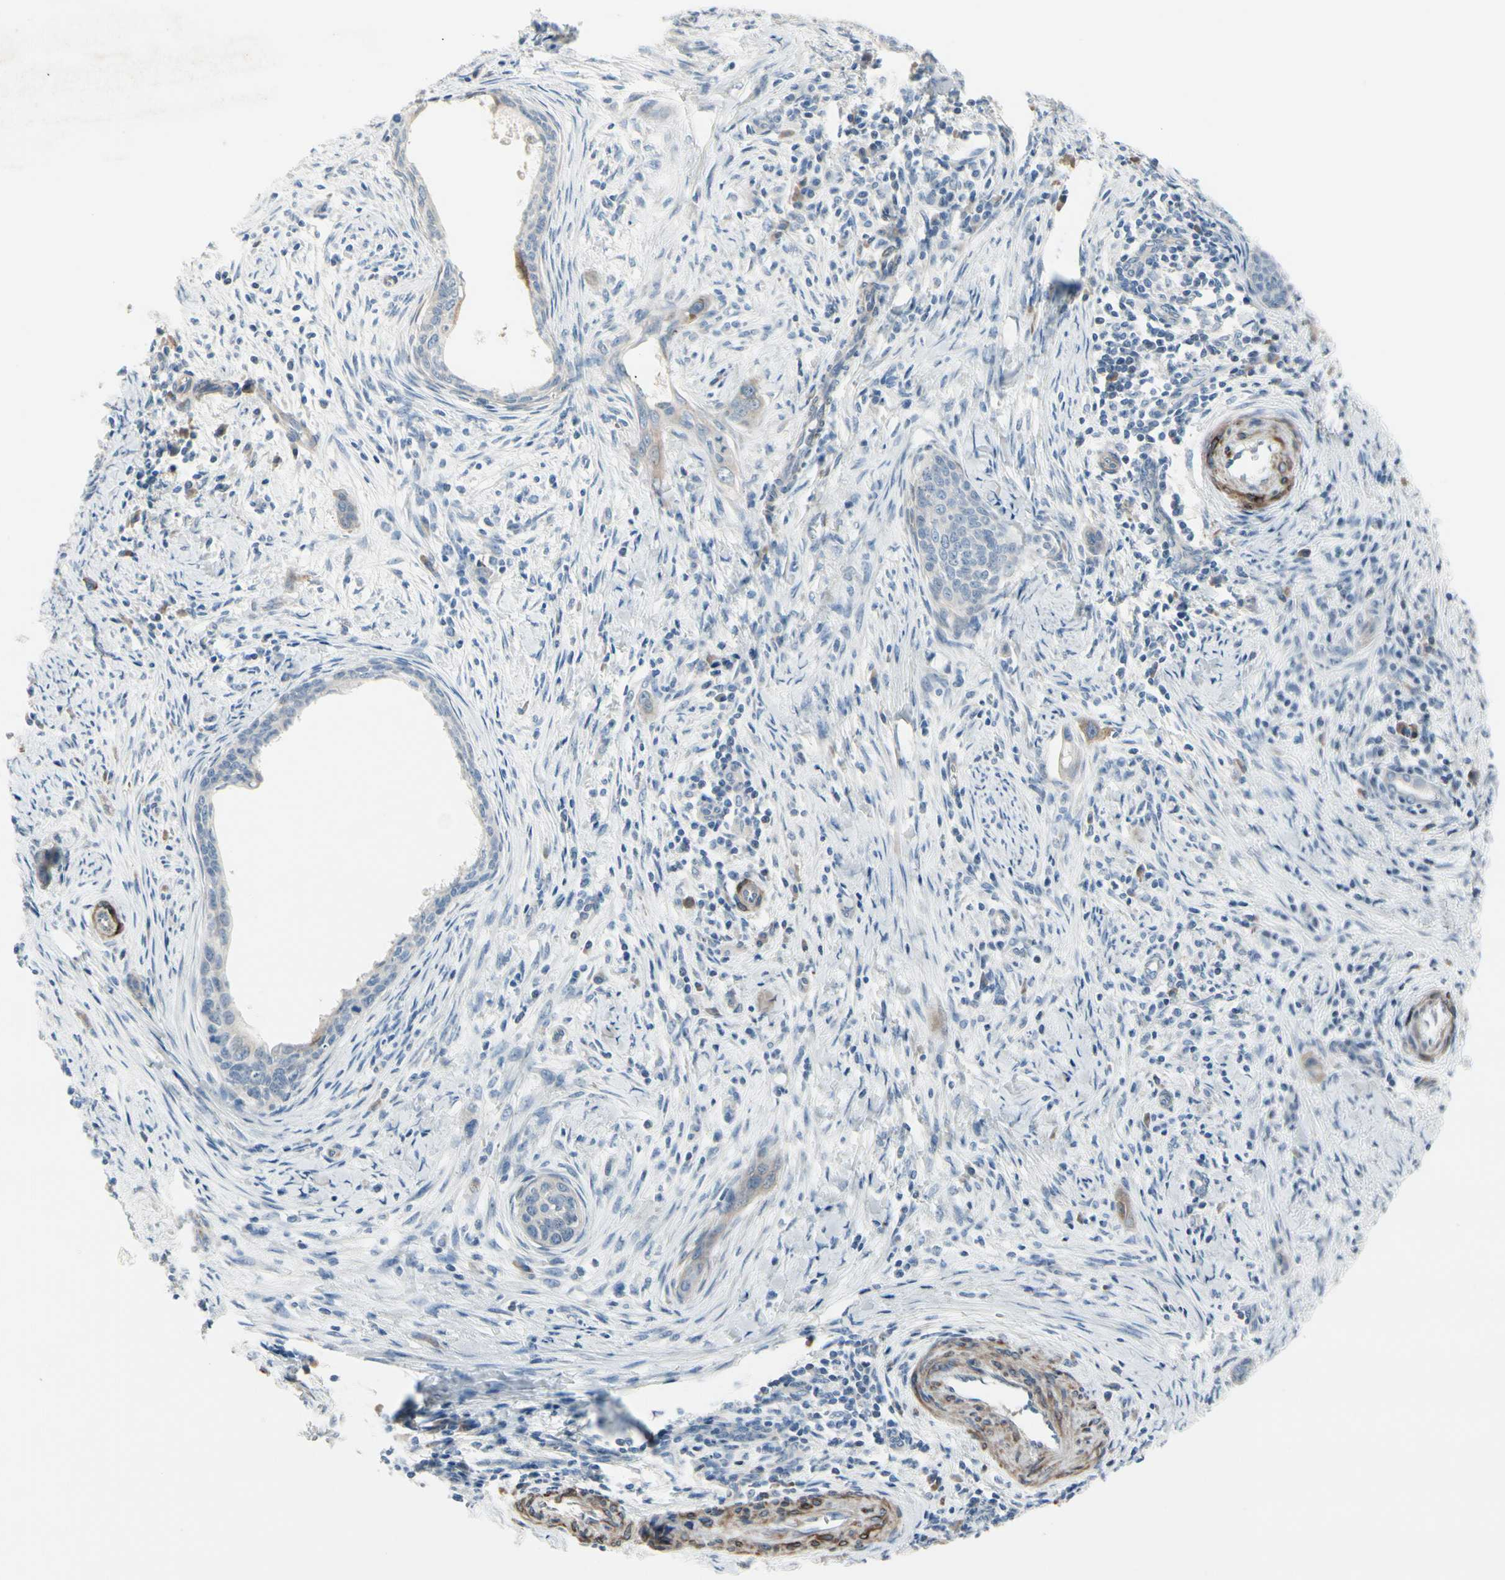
{"staining": {"intensity": "negative", "quantity": "none", "location": "none"}, "tissue": "cervical cancer", "cell_type": "Tumor cells", "image_type": "cancer", "snomed": [{"axis": "morphology", "description": "Squamous cell carcinoma, NOS"}, {"axis": "topography", "description": "Cervix"}], "caption": "The photomicrograph shows no staining of tumor cells in cervical cancer.", "gene": "MAP2", "patient": {"sex": "female", "age": 33}}